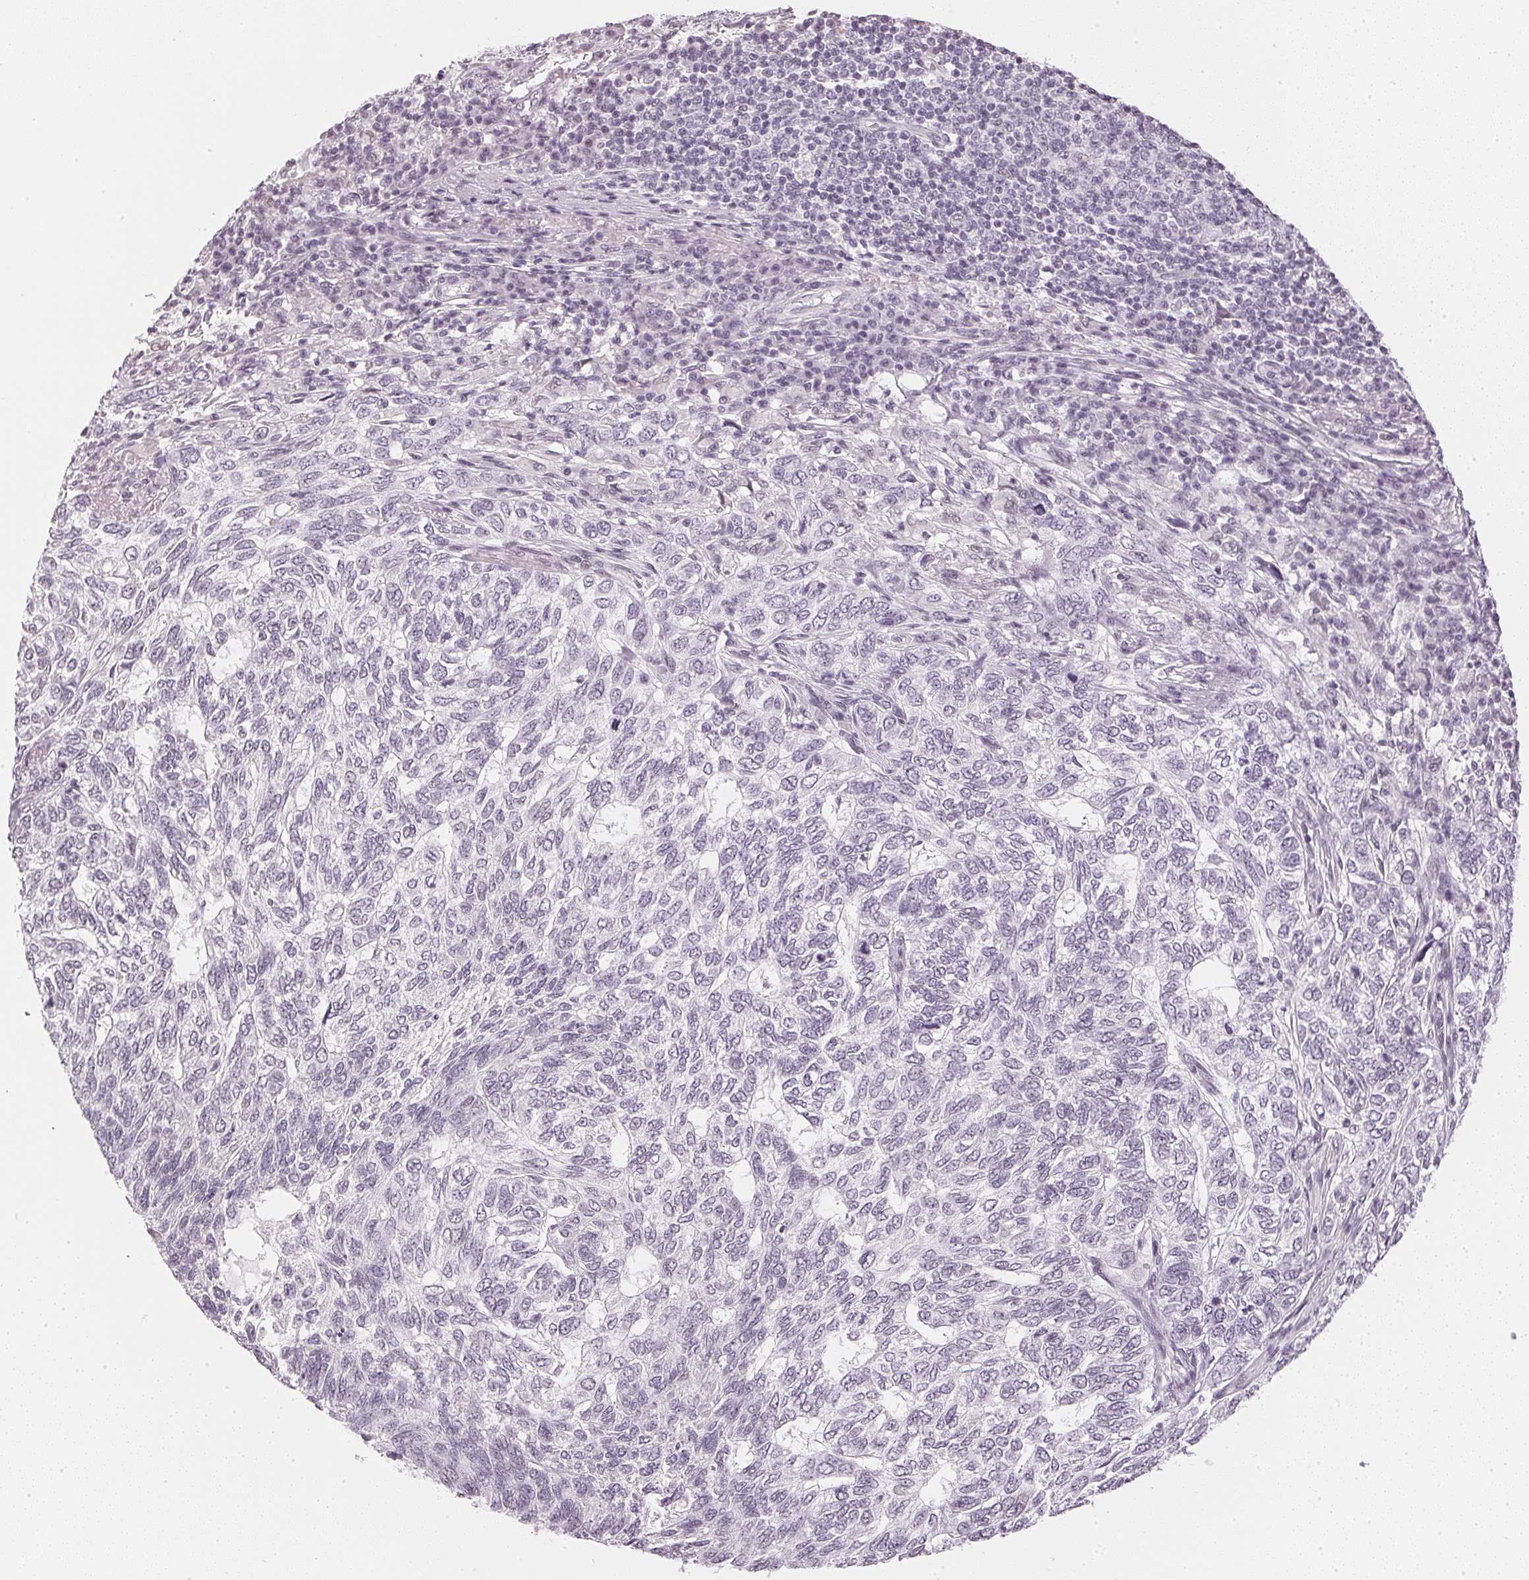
{"staining": {"intensity": "negative", "quantity": "none", "location": "none"}, "tissue": "skin cancer", "cell_type": "Tumor cells", "image_type": "cancer", "snomed": [{"axis": "morphology", "description": "Basal cell carcinoma"}, {"axis": "topography", "description": "Skin"}], "caption": "A histopathology image of skin basal cell carcinoma stained for a protein shows no brown staining in tumor cells. (DAB (3,3'-diaminobenzidine) IHC visualized using brightfield microscopy, high magnification).", "gene": "DNAJC6", "patient": {"sex": "female", "age": 65}}